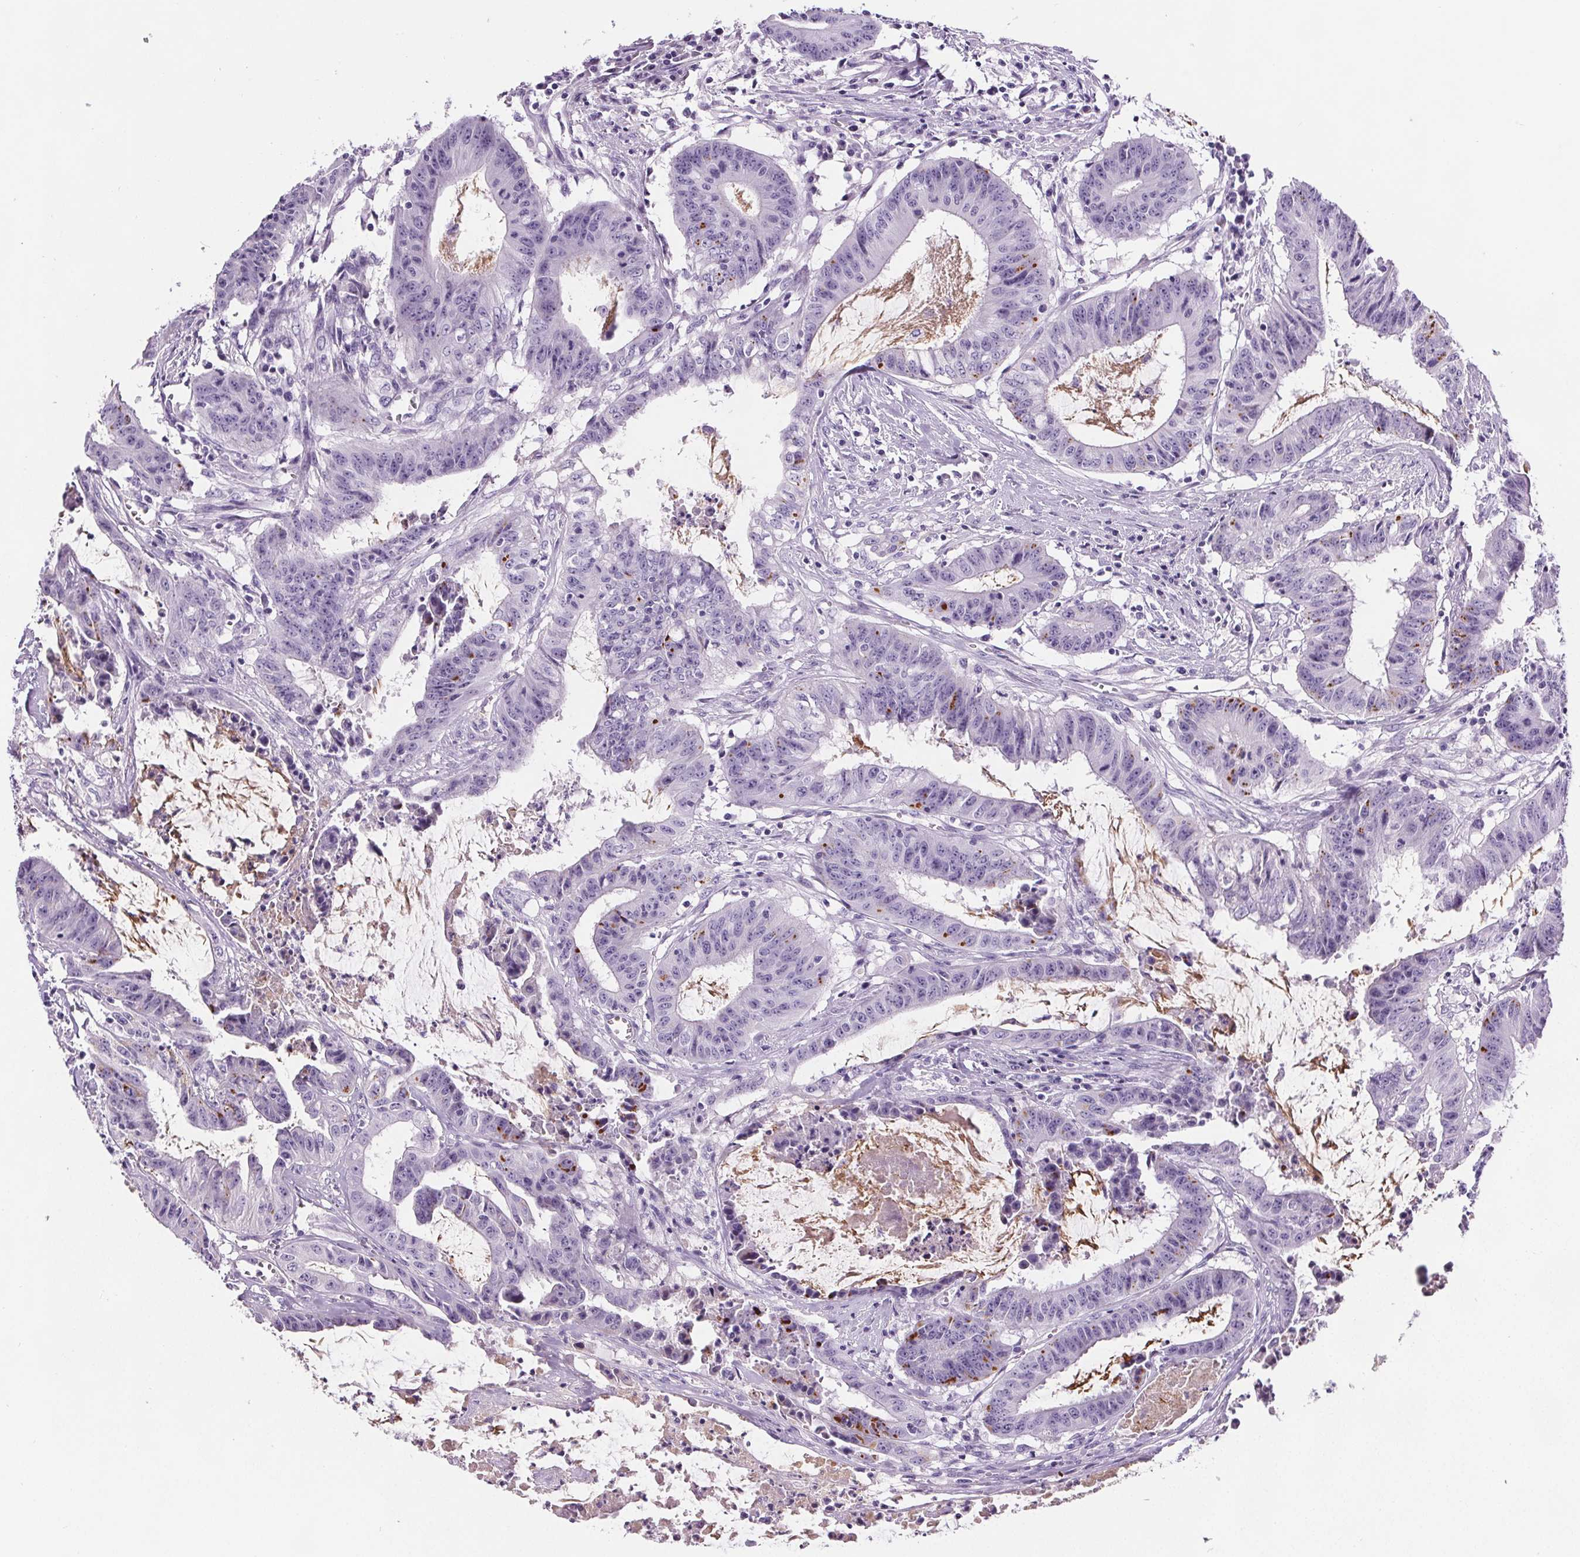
{"staining": {"intensity": "moderate", "quantity": "<25%", "location": "cytoplasmic/membranous"}, "tissue": "colorectal cancer", "cell_type": "Tumor cells", "image_type": "cancer", "snomed": [{"axis": "morphology", "description": "Adenocarcinoma, NOS"}, {"axis": "topography", "description": "Colon"}], "caption": "This is a micrograph of immunohistochemistry staining of adenocarcinoma (colorectal), which shows moderate expression in the cytoplasmic/membranous of tumor cells.", "gene": "CD5L", "patient": {"sex": "male", "age": 33}}